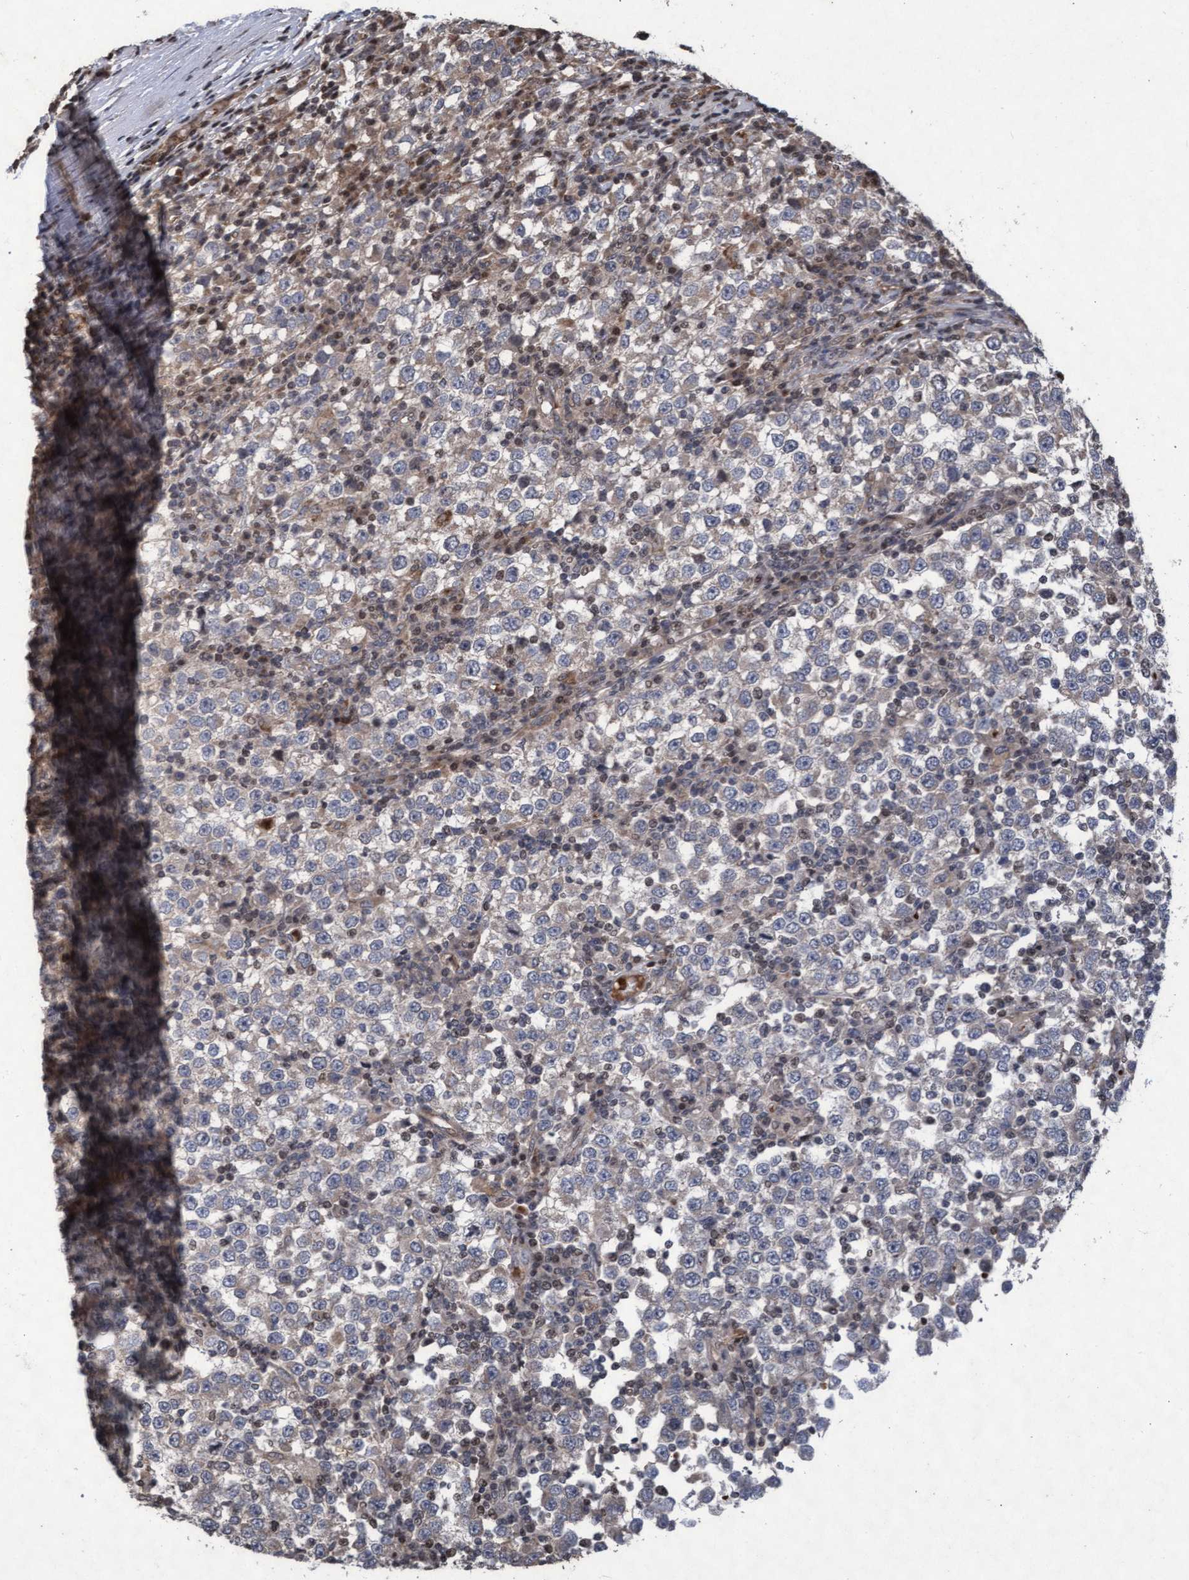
{"staining": {"intensity": "weak", "quantity": "25%-75%", "location": "cytoplasmic/membranous"}, "tissue": "testis cancer", "cell_type": "Tumor cells", "image_type": "cancer", "snomed": [{"axis": "morphology", "description": "Seminoma, NOS"}, {"axis": "topography", "description": "Testis"}], "caption": "Immunohistochemical staining of human testis cancer (seminoma) shows low levels of weak cytoplasmic/membranous positivity in about 25%-75% of tumor cells.", "gene": "KCNC2", "patient": {"sex": "male", "age": 65}}